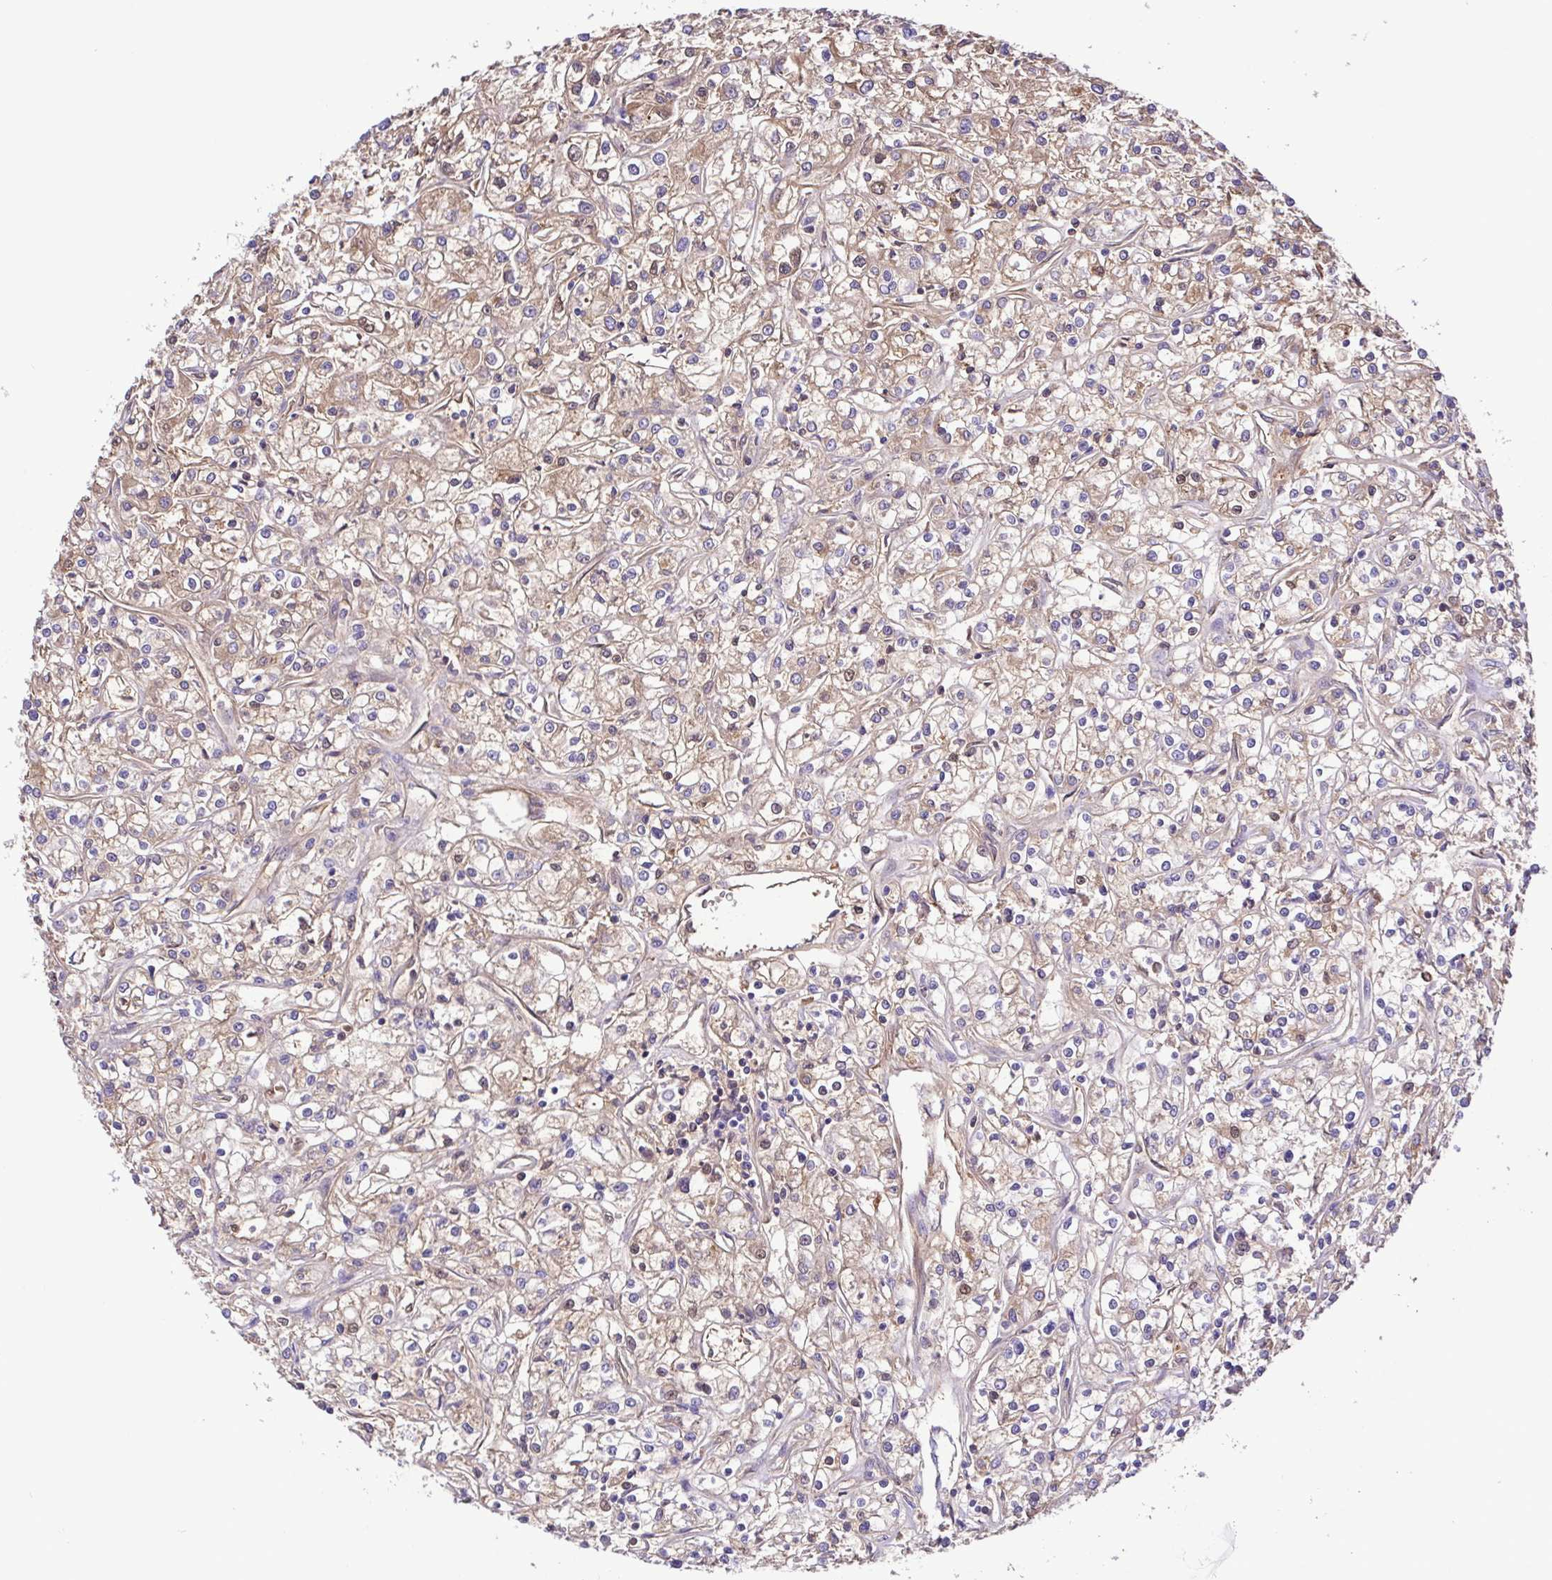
{"staining": {"intensity": "weak", "quantity": ">75%", "location": "cytoplasmic/membranous"}, "tissue": "renal cancer", "cell_type": "Tumor cells", "image_type": "cancer", "snomed": [{"axis": "morphology", "description": "Adenocarcinoma, NOS"}, {"axis": "topography", "description": "Kidney"}], "caption": "Weak cytoplasmic/membranous positivity is appreciated in about >75% of tumor cells in renal adenocarcinoma.", "gene": "IGFL1", "patient": {"sex": "female", "age": 59}}